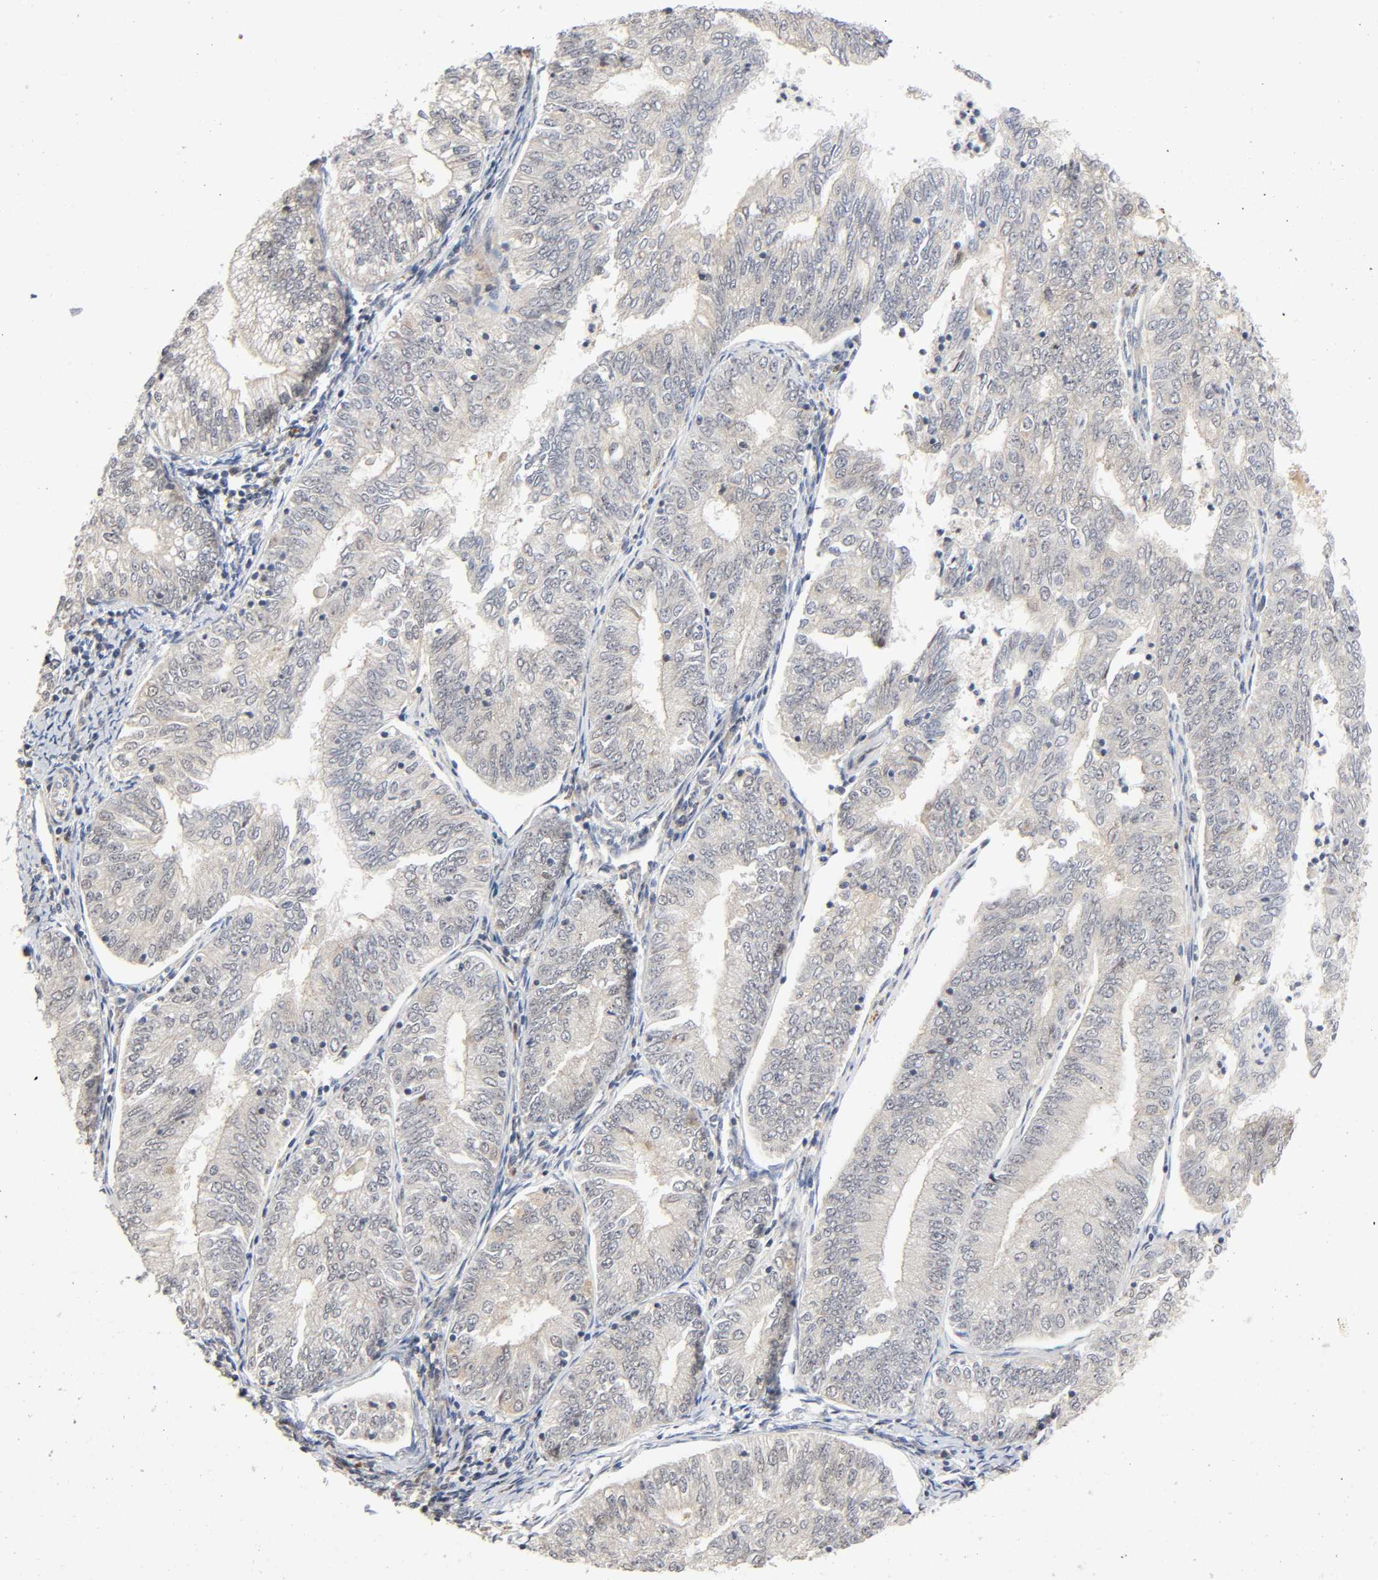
{"staining": {"intensity": "weak", "quantity": "<25%", "location": "cytoplasmic/membranous"}, "tissue": "endometrial cancer", "cell_type": "Tumor cells", "image_type": "cancer", "snomed": [{"axis": "morphology", "description": "Adenocarcinoma, NOS"}, {"axis": "topography", "description": "Endometrium"}], "caption": "This is an immunohistochemistry (IHC) histopathology image of endometrial cancer (adenocarcinoma). There is no expression in tumor cells.", "gene": "CASP9", "patient": {"sex": "female", "age": 69}}